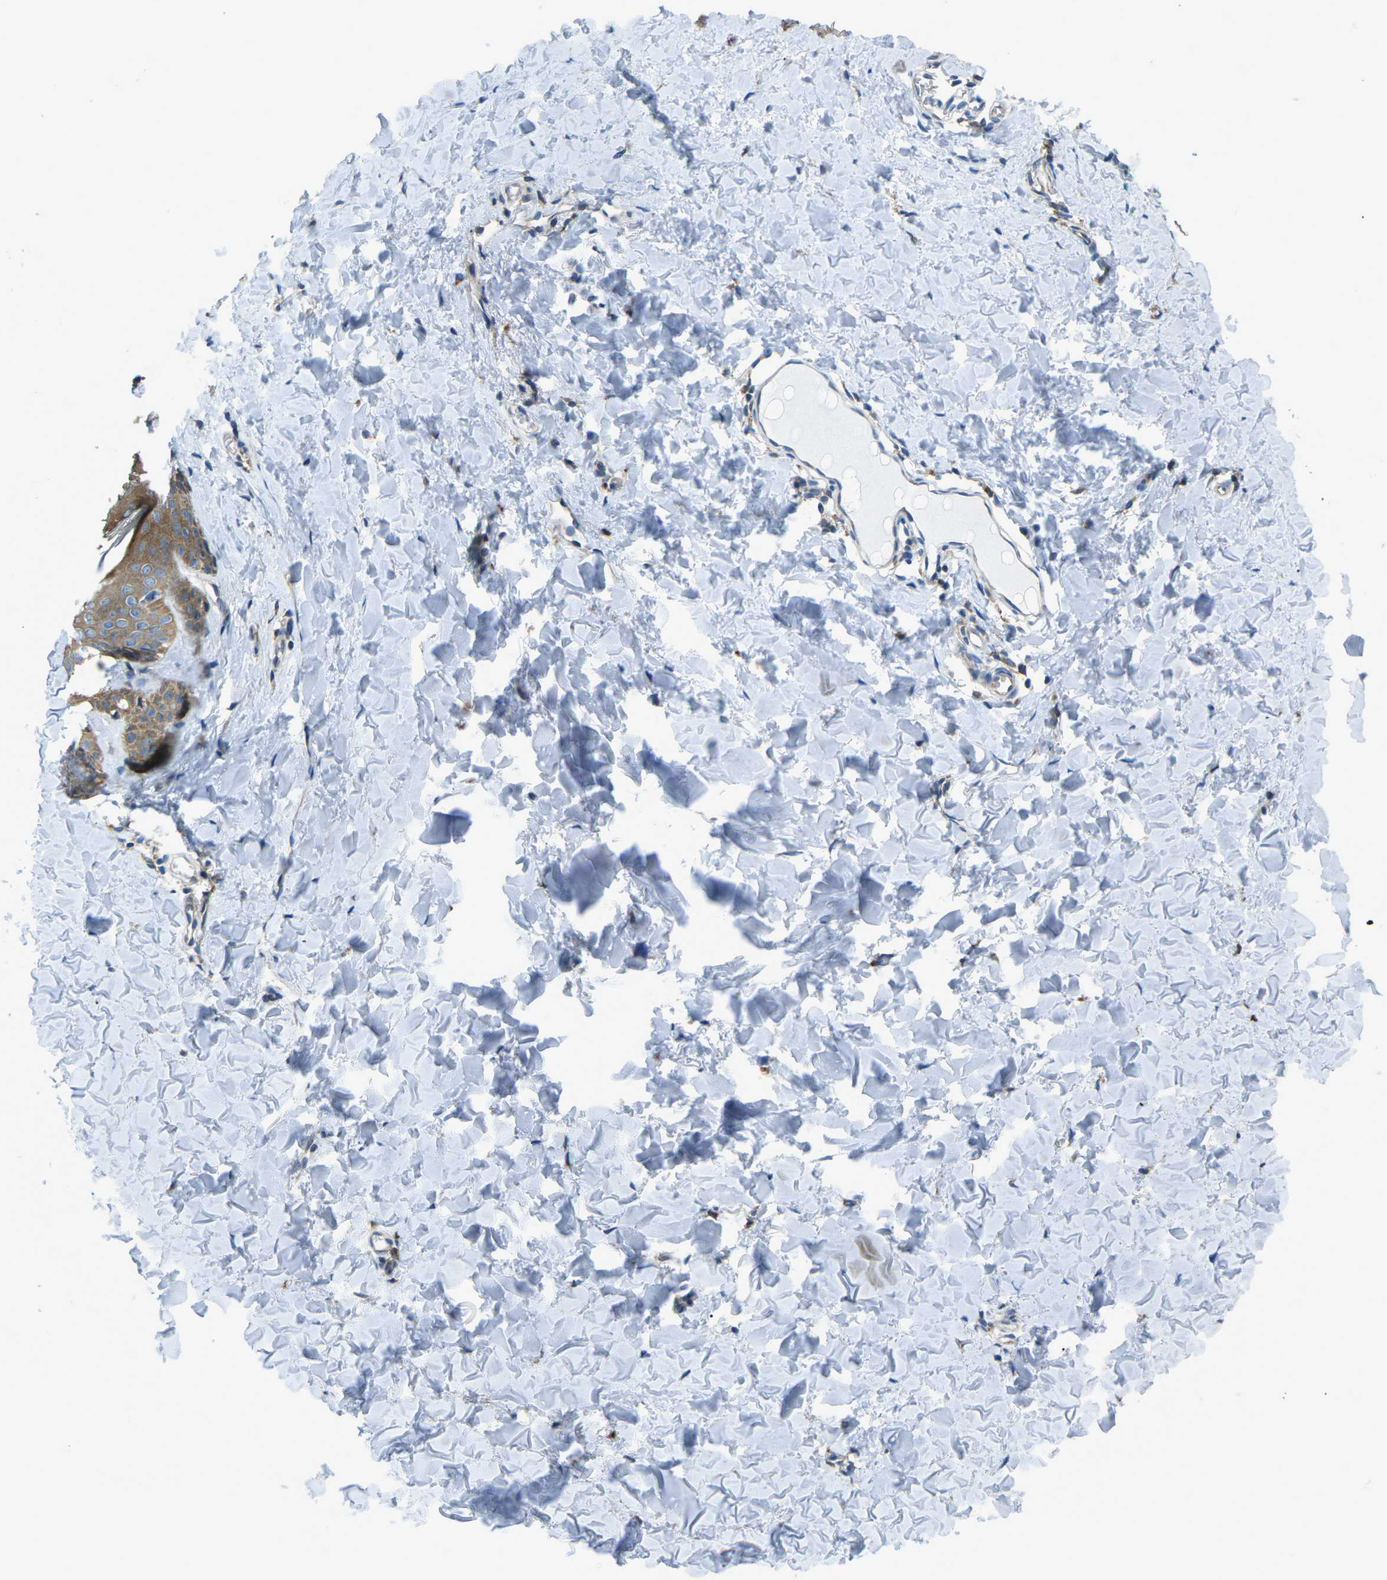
{"staining": {"intensity": "negative", "quantity": "none", "location": "none"}, "tissue": "skin", "cell_type": "Fibroblasts", "image_type": "normal", "snomed": [{"axis": "morphology", "description": "Normal tissue, NOS"}, {"axis": "topography", "description": "Skin"}], "caption": "Micrograph shows no significant protein expression in fibroblasts of benign skin.", "gene": "CDK17", "patient": {"sex": "female", "age": 17}}